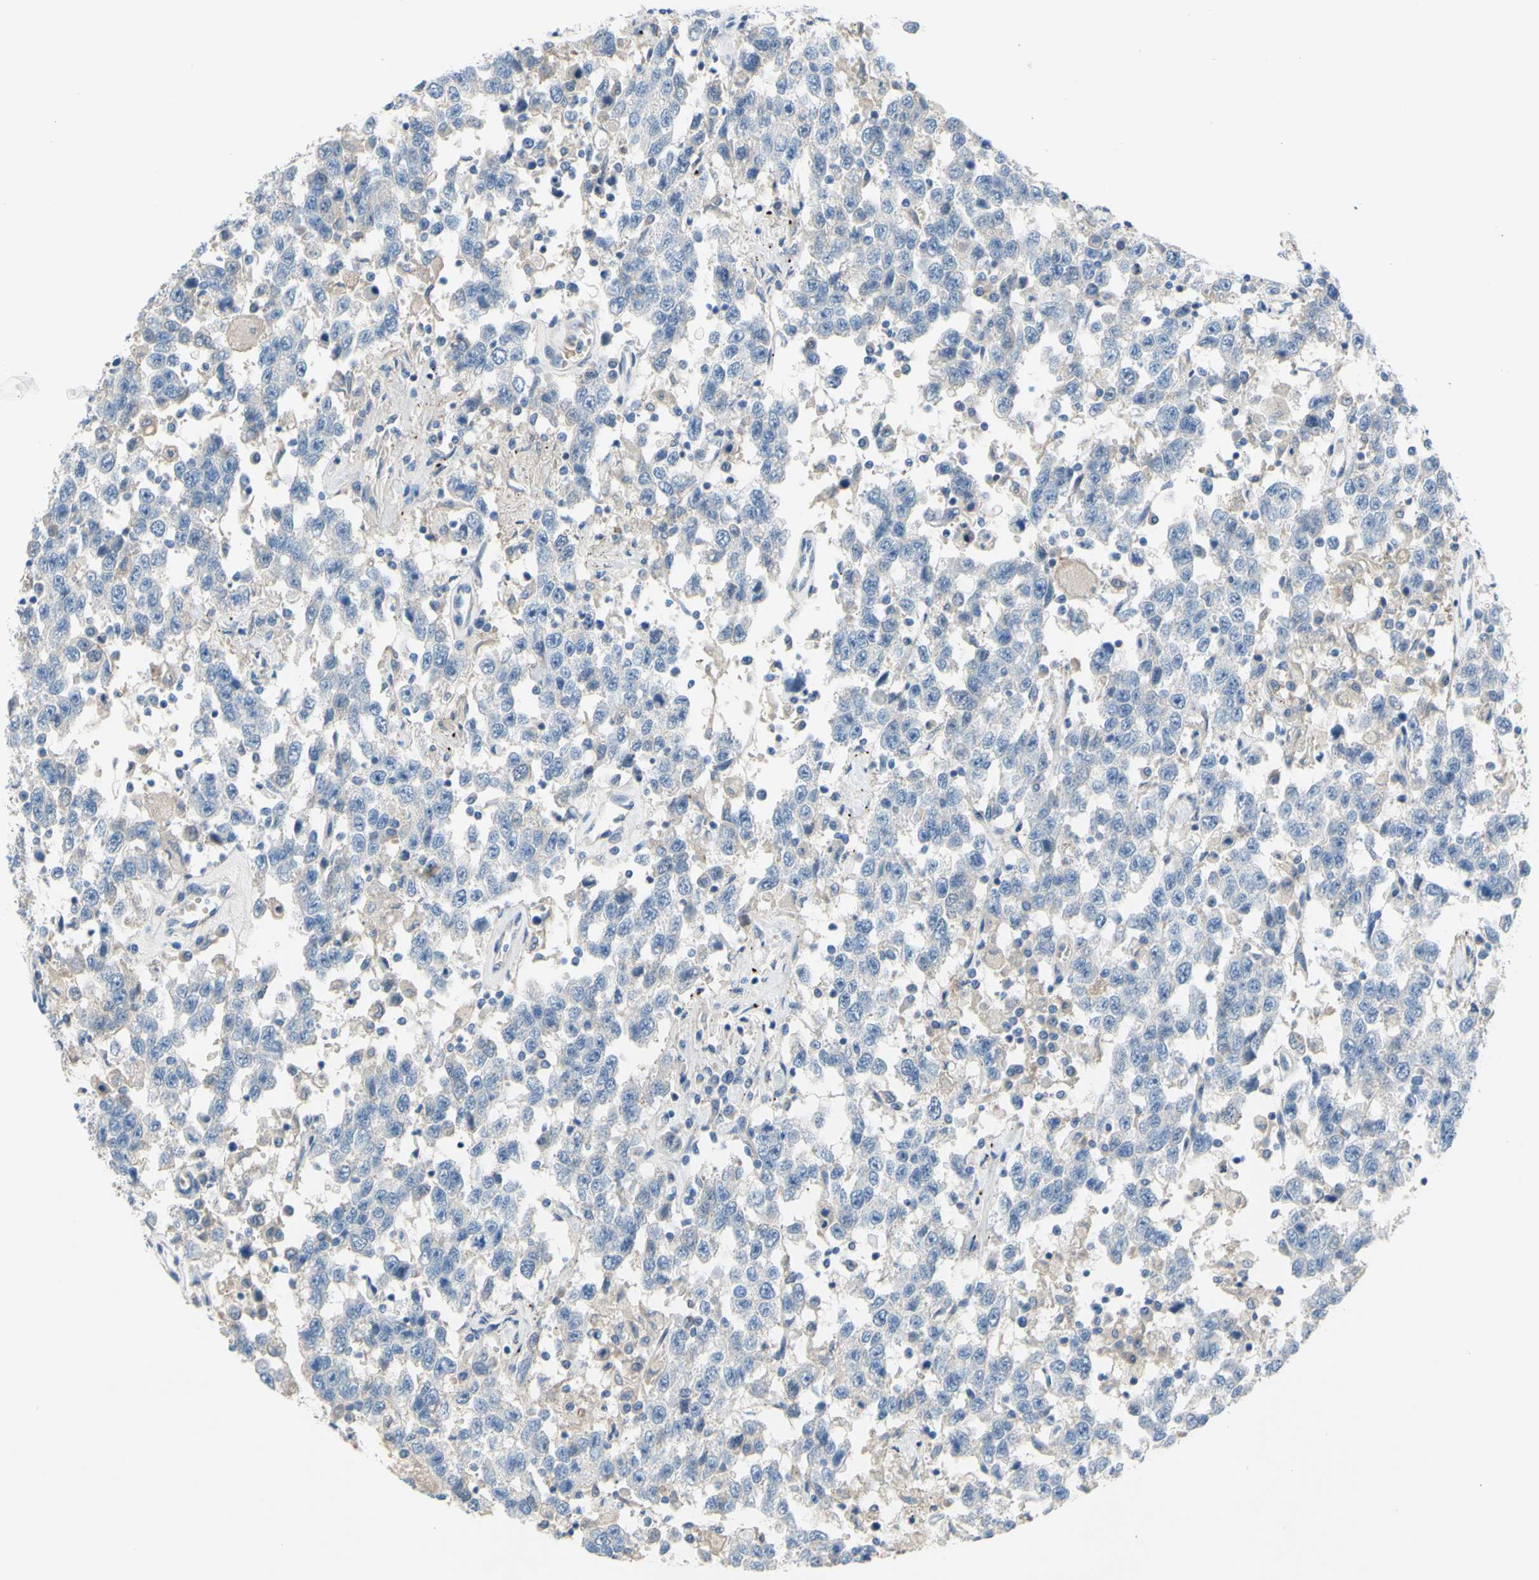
{"staining": {"intensity": "negative", "quantity": "none", "location": "none"}, "tissue": "testis cancer", "cell_type": "Tumor cells", "image_type": "cancer", "snomed": [{"axis": "morphology", "description": "Seminoma, NOS"}, {"axis": "topography", "description": "Testis"}], "caption": "This is an immunohistochemistry image of seminoma (testis). There is no positivity in tumor cells.", "gene": "TMEM59L", "patient": {"sex": "male", "age": 41}}